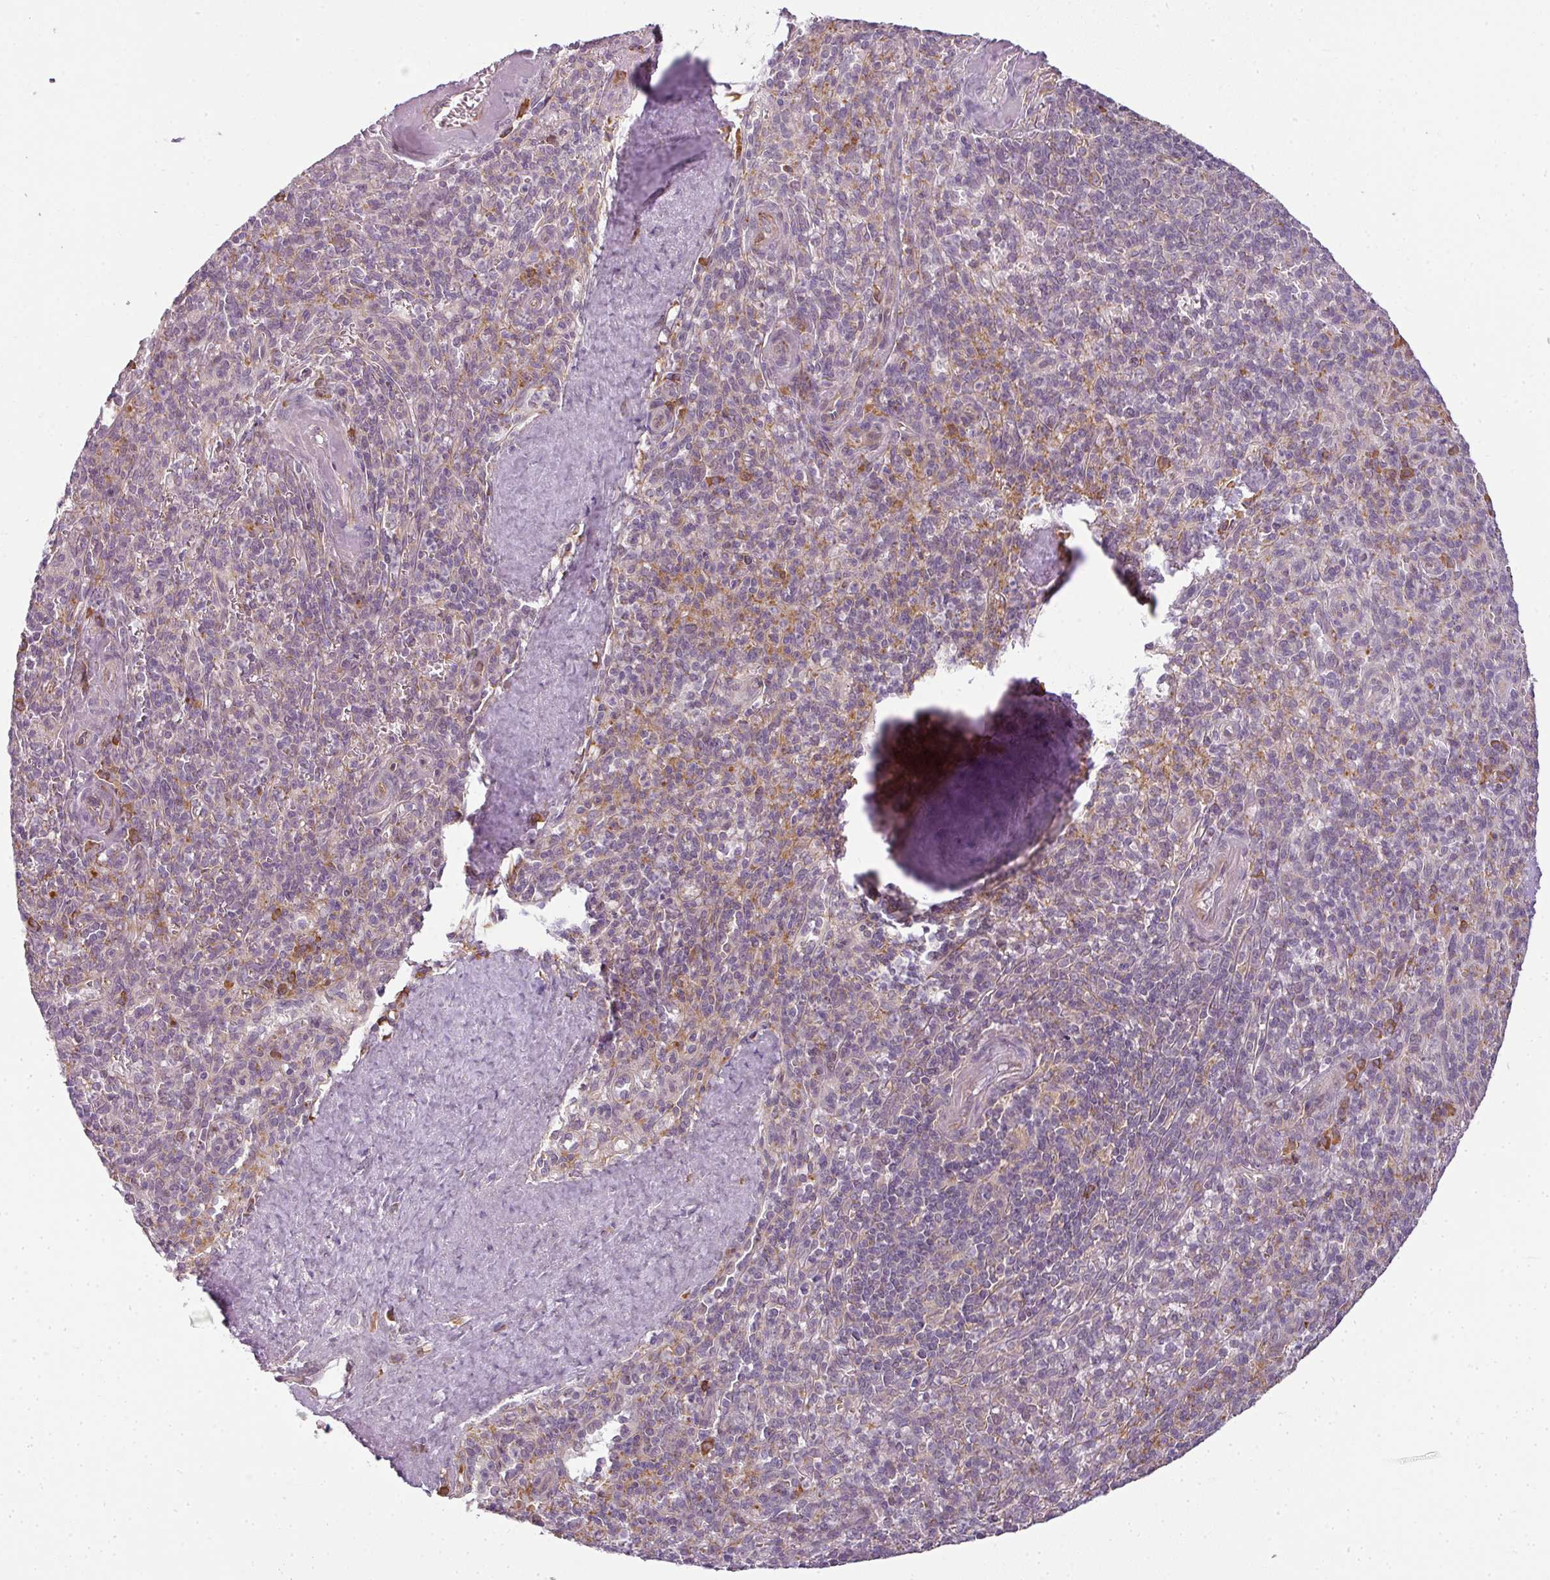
{"staining": {"intensity": "moderate", "quantity": "<25%", "location": "cytoplasmic/membranous"}, "tissue": "spleen", "cell_type": "Cells in red pulp", "image_type": "normal", "snomed": [{"axis": "morphology", "description": "Normal tissue, NOS"}, {"axis": "topography", "description": "Spleen"}], "caption": "Immunohistochemical staining of normal human spleen displays low levels of moderate cytoplasmic/membranous expression in about <25% of cells in red pulp.", "gene": "LY75", "patient": {"sex": "female", "age": 70}}